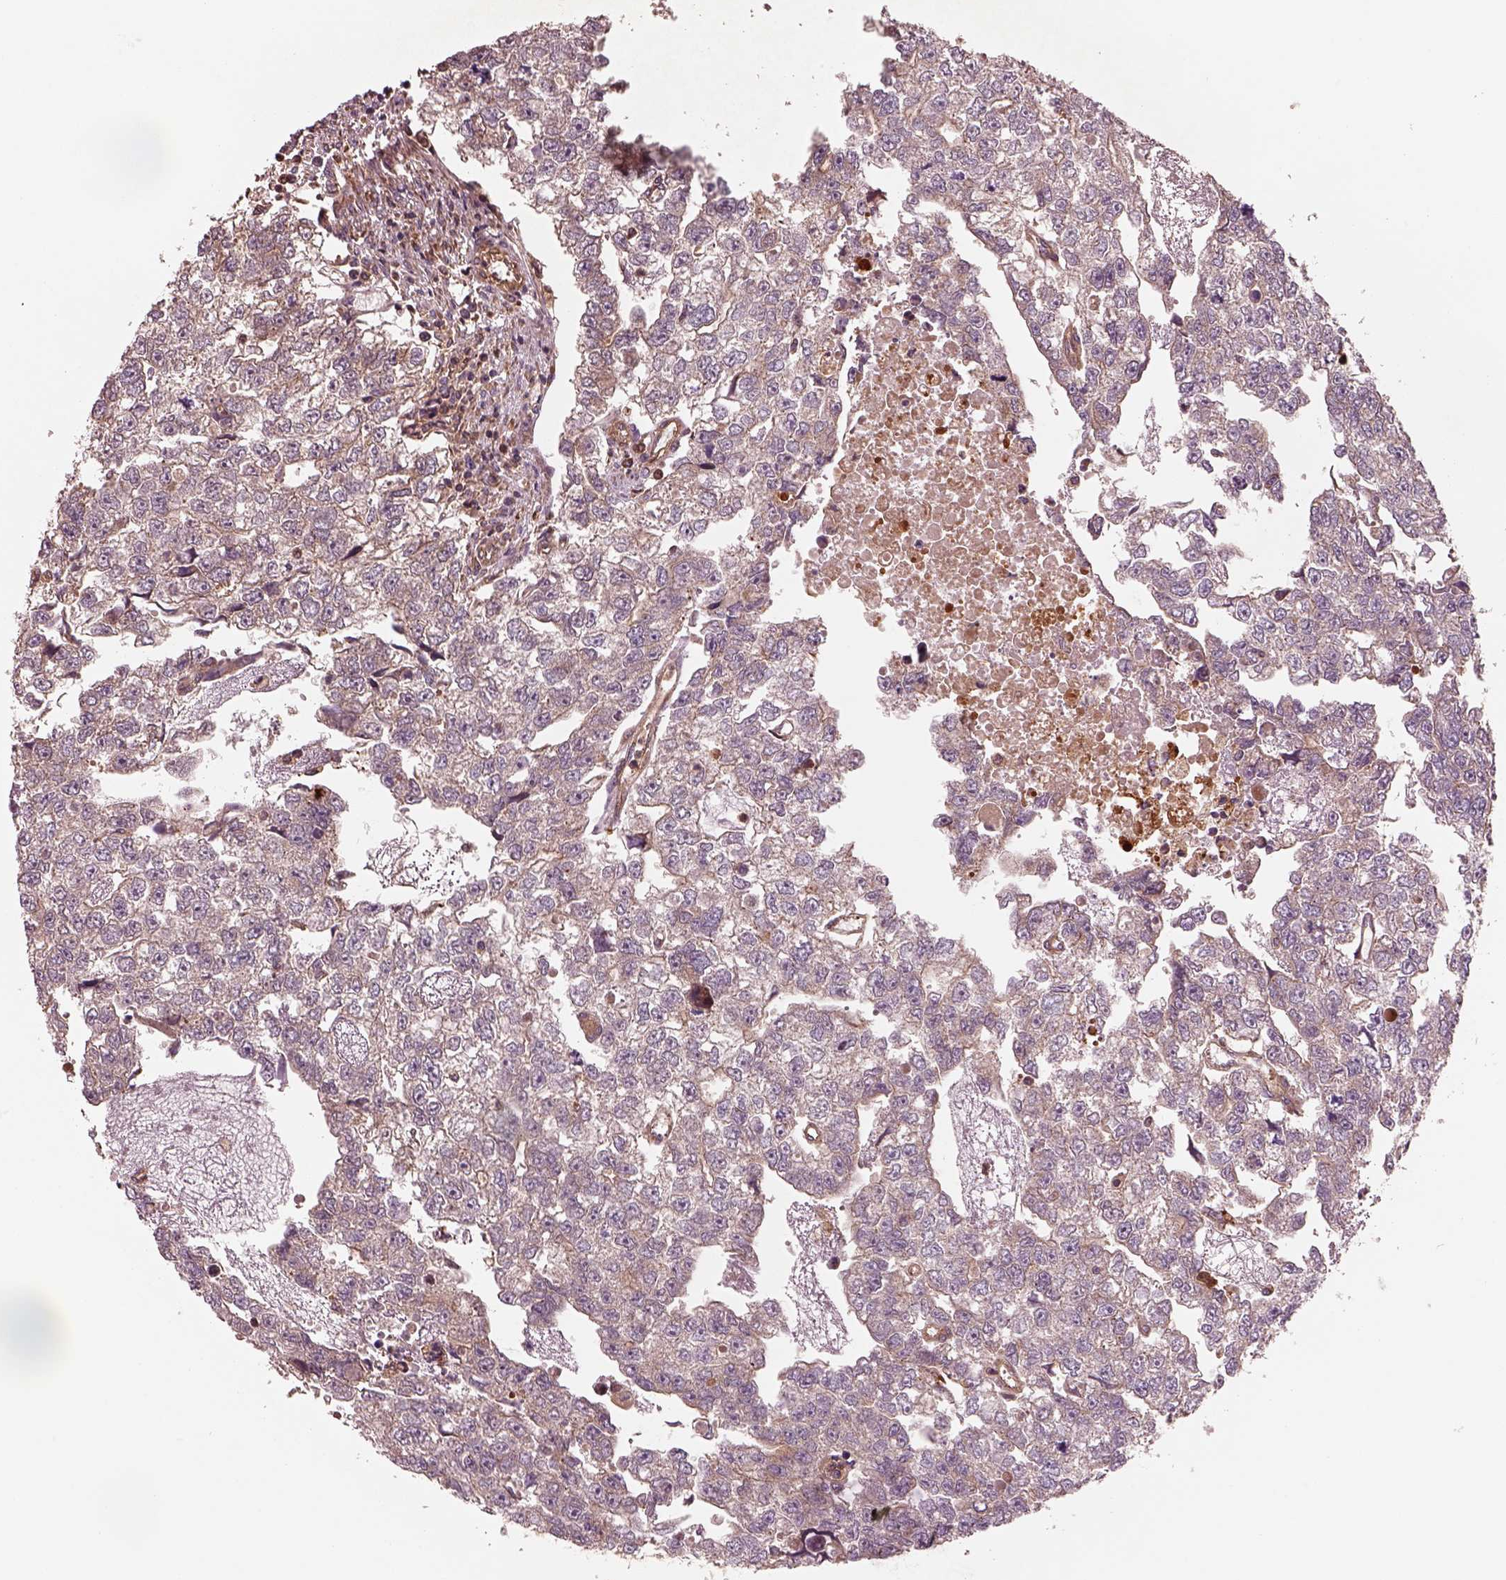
{"staining": {"intensity": "weak", "quantity": "<25%", "location": "cytoplasmic/membranous"}, "tissue": "testis cancer", "cell_type": "Tumor cells", "image_type": "cancer", "snomed": [{"axis": "morphology", "description": "Carcinoma, Embryonal, NOS"}, {"axis": "morphology", "description": "Teratoma, malignant, NOS"}, {"axis": "topography", "description": "Testis"}], "caption": "Tumor cells show no significant staining in malignant teratoma (testis). Brightfield microscopy of immunohistochemistry (IHC) stained with DAB (brown) and hematoxylin (blue), captured at high magnification.", "gene": "ASCC2", "patient": {"sex": "male", "age": 44}}